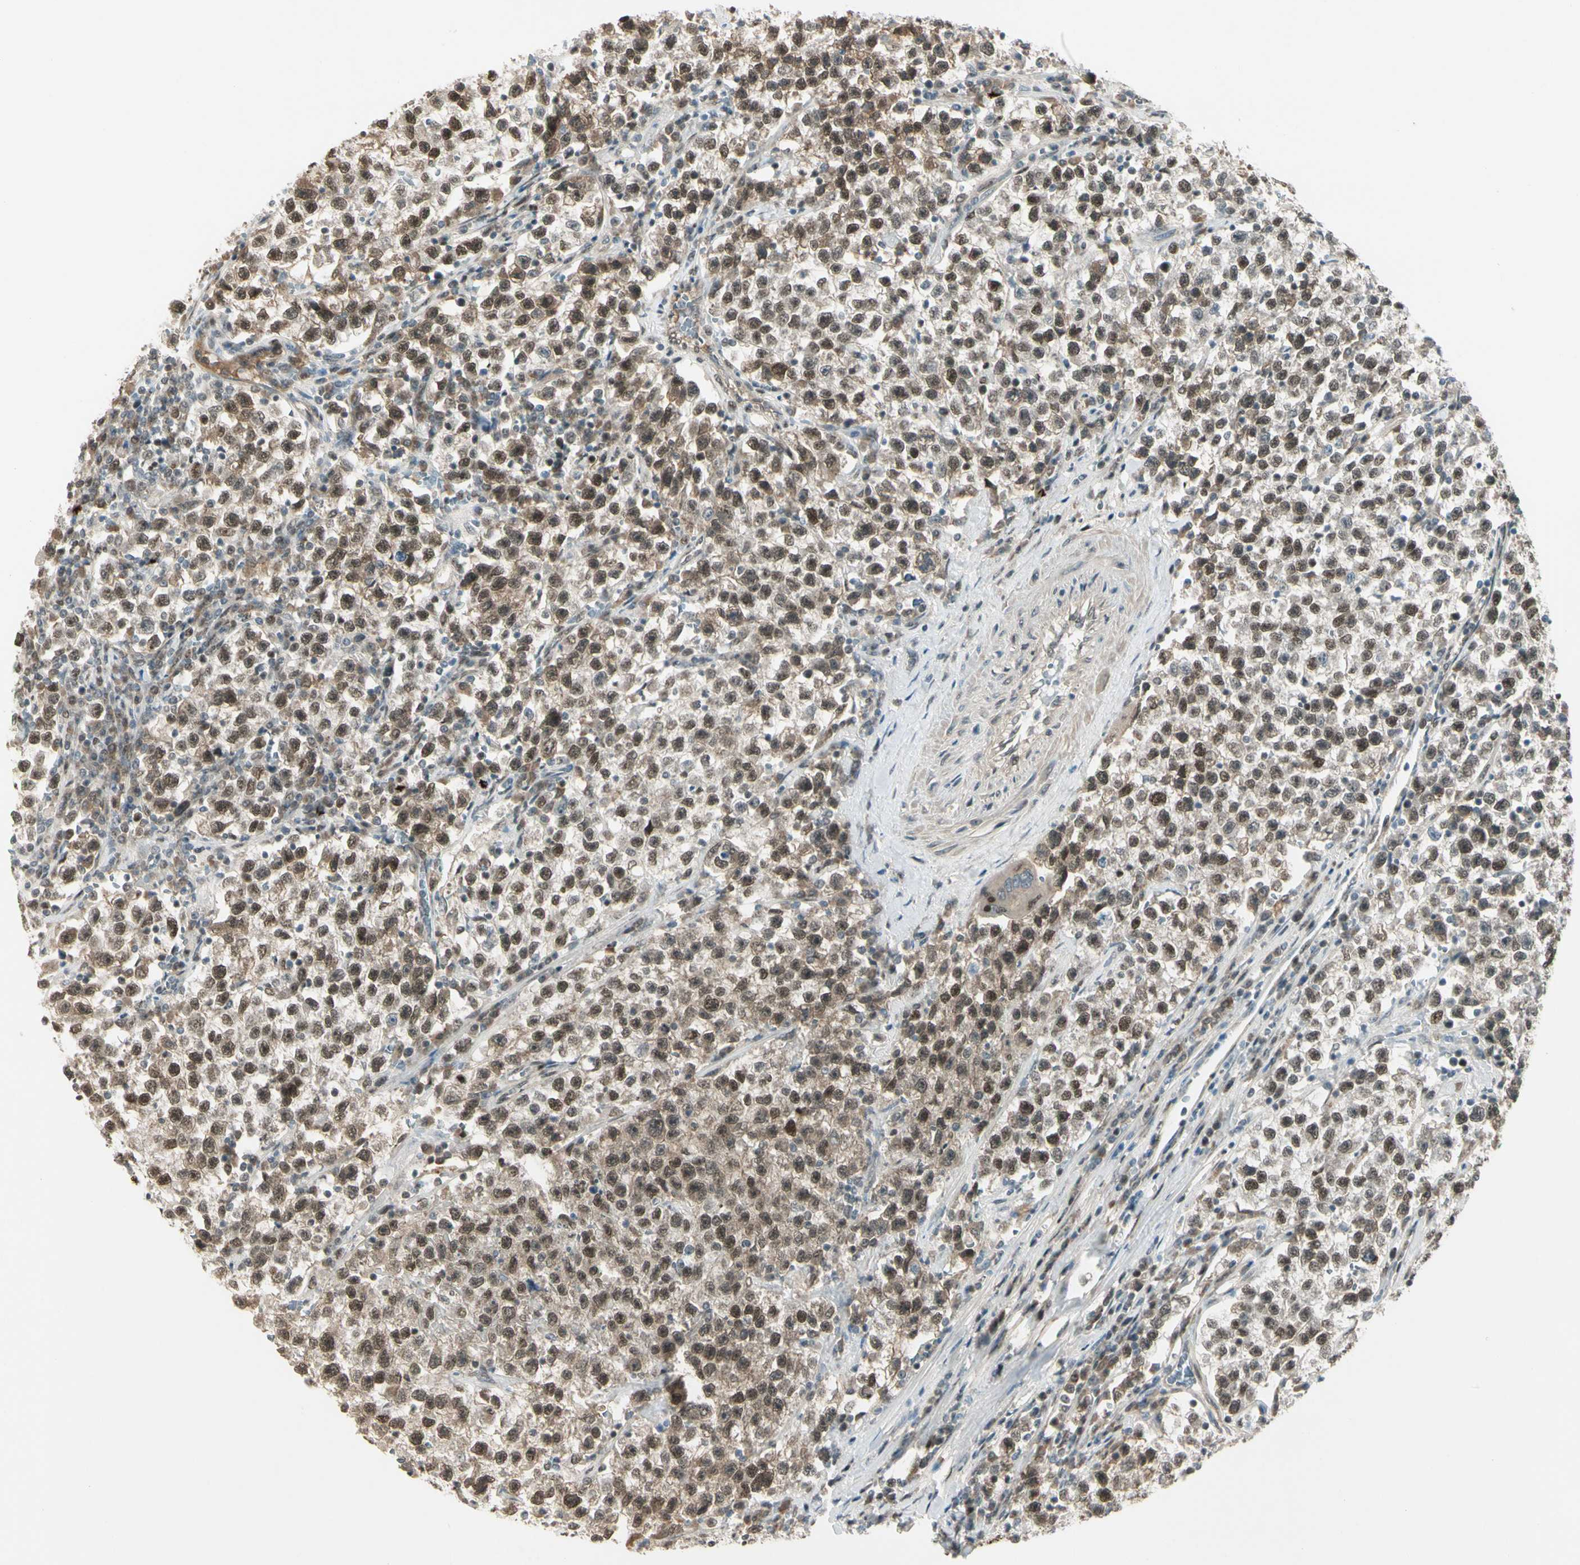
{"staining": {"intensity": "moderate", "quantity": ">75%", "location": "nuclear"}, "tissue": "testis cancer", "cell_type": "Tumor cells", "image_type": "cancer", "snomed": [{"axis": "morphology", "description": "Seminoma, NOS"}, {"axis": "topography", "description": "Testis"}], "caption": "Seminoma (testis) stained for a protein displays moderate nuclear positivity in tumor cells.", "gene": "GTF3A", "patient": {"sex": "male", "age": 22}}